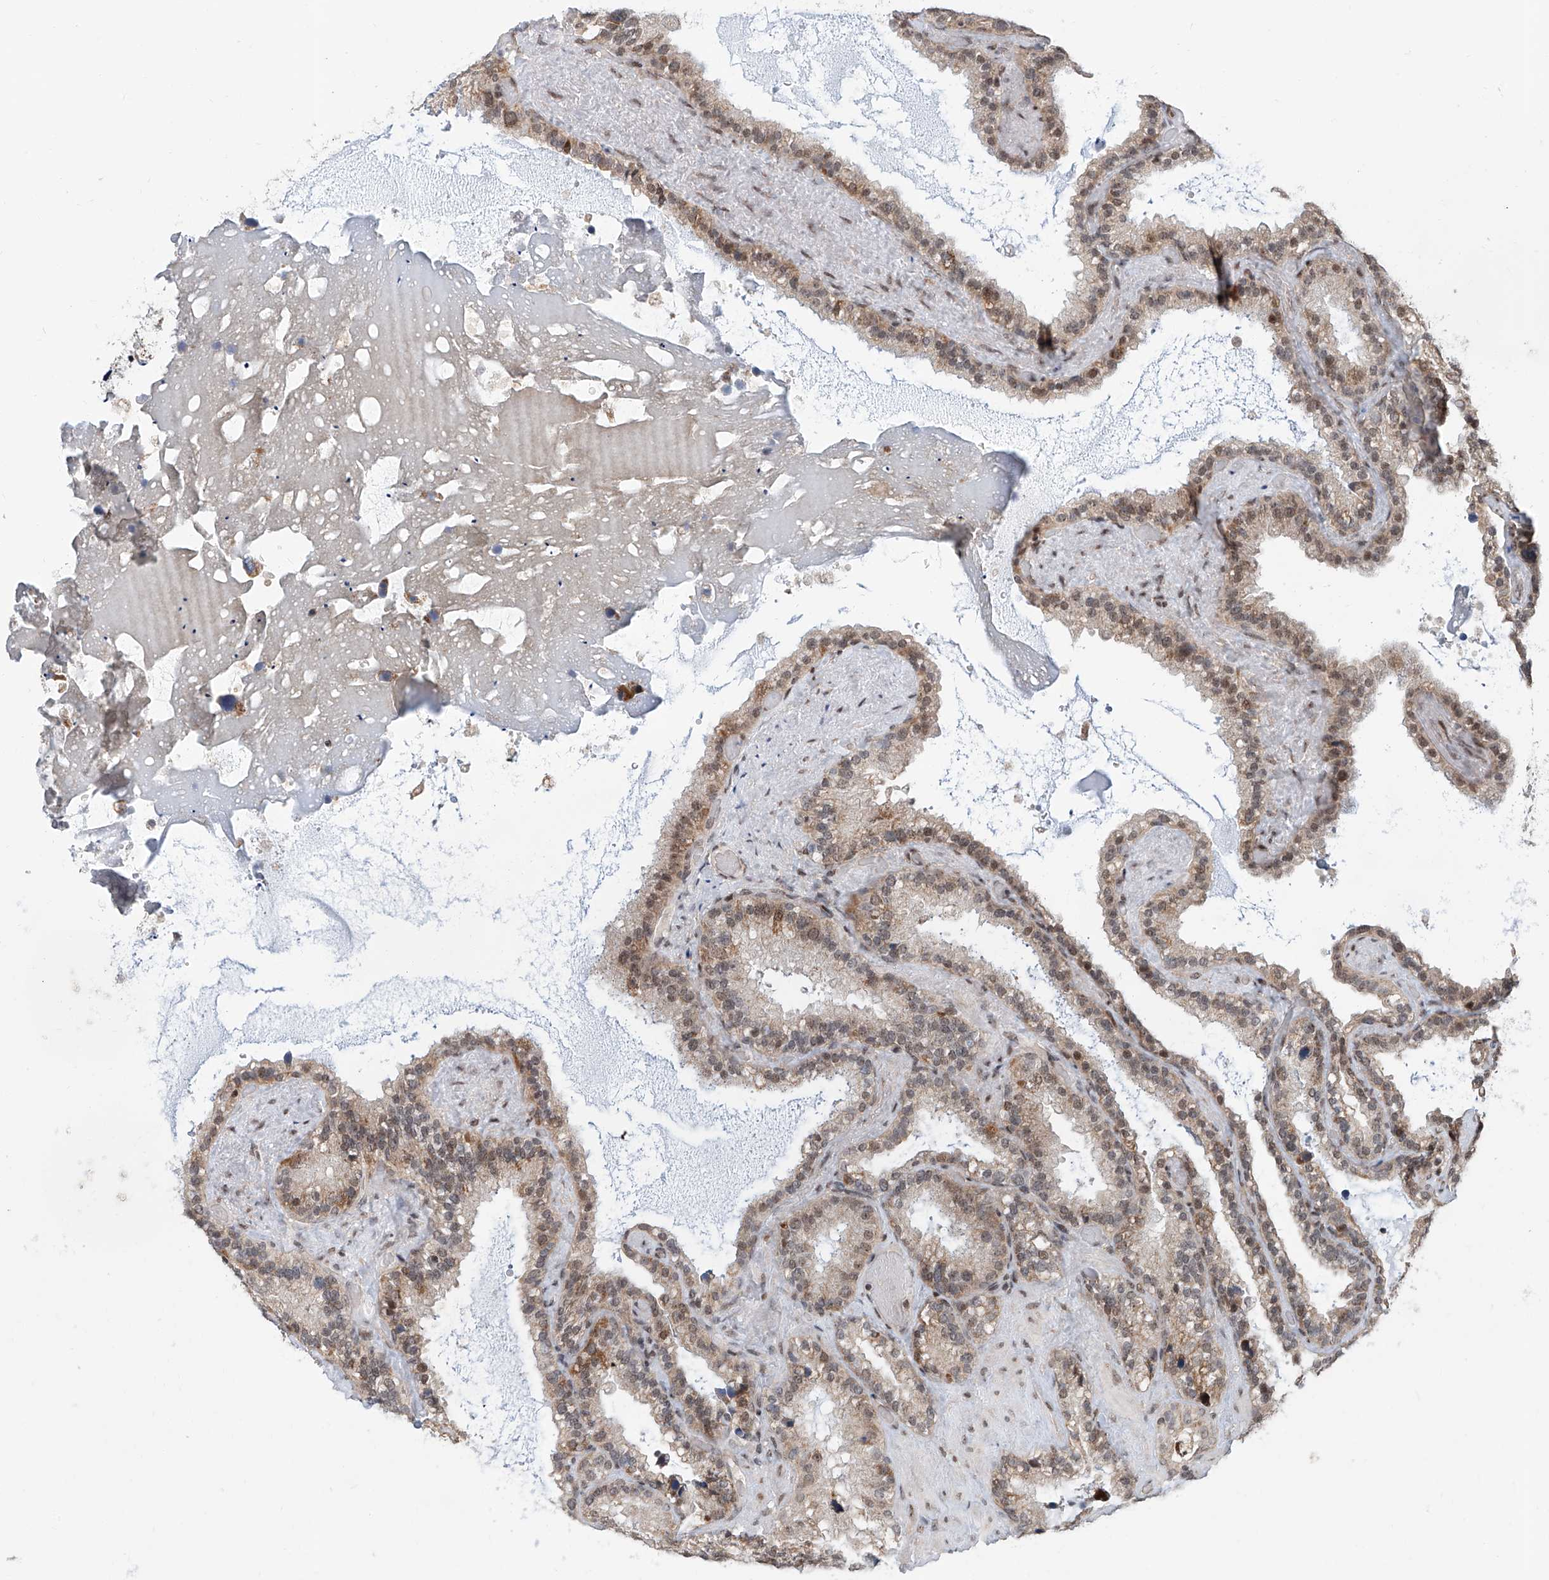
{"staining": {"intensity": "moderate", "quantity": ">75%", "location": "cytoplasmic/membranous,nuclear"}, "tissue": "seminal vesicle", "cell_type": "Glandular cells", "image_type": "normal", "snomed": [{"axis": "morphology", "description": "Normal tissue, NOS"}, {"axis": "topography", "description": "Prostate"}, {"axis": "topography", "description": "Seminal veicle"}], "caption": "The micrograph displays immunohistochemical staining of benign seminal vesicle. There is moderate cytoplasmic/membranous,nuclear positivity is appreciated in about >75% of glandular cells.", "gene": "SDE2", "patient": {"sex": "male", "age": 68}}